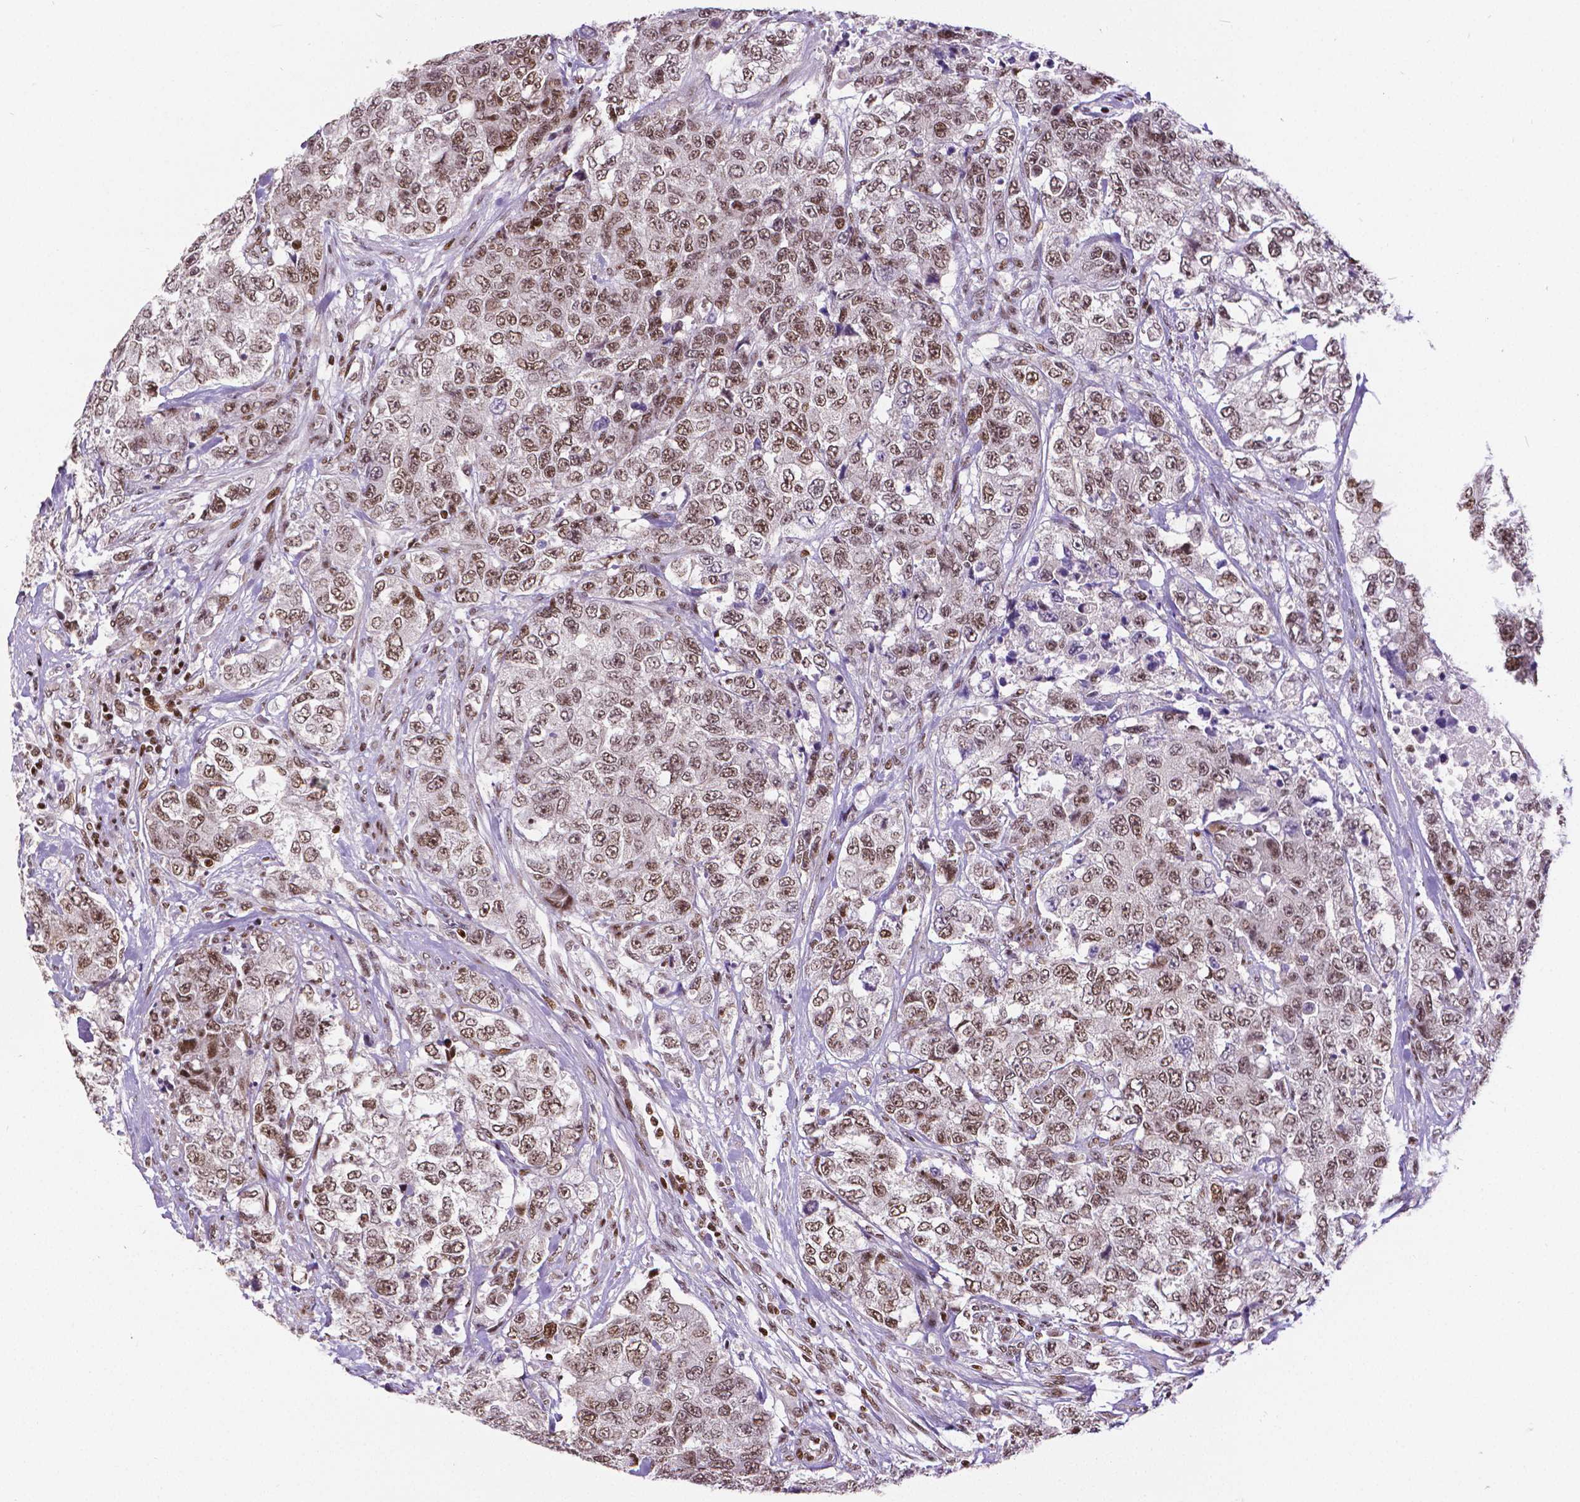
{"staining": {"intensity": "moderate", "quantity": ">75%", "location": "nuclear"}, "tissue": "urothelial cancer", "cell_type": "Tumor cells", "image_type": "cancer", "snomed": [{"axis": "morphology", "description": "Urothelial carcinoma, High grade"}, {"axis": "topography", "description": "Urinary bladder"}], "caption": "IHC histopathology image of urothelial carcinoma (high-grade) stained for a protein (brown), which displays medium levels of moderate nuclear positivity in approximately >75% of tumor cells.", "gene": "CTCF", "patient": {"sex": "female", "age": 78}}